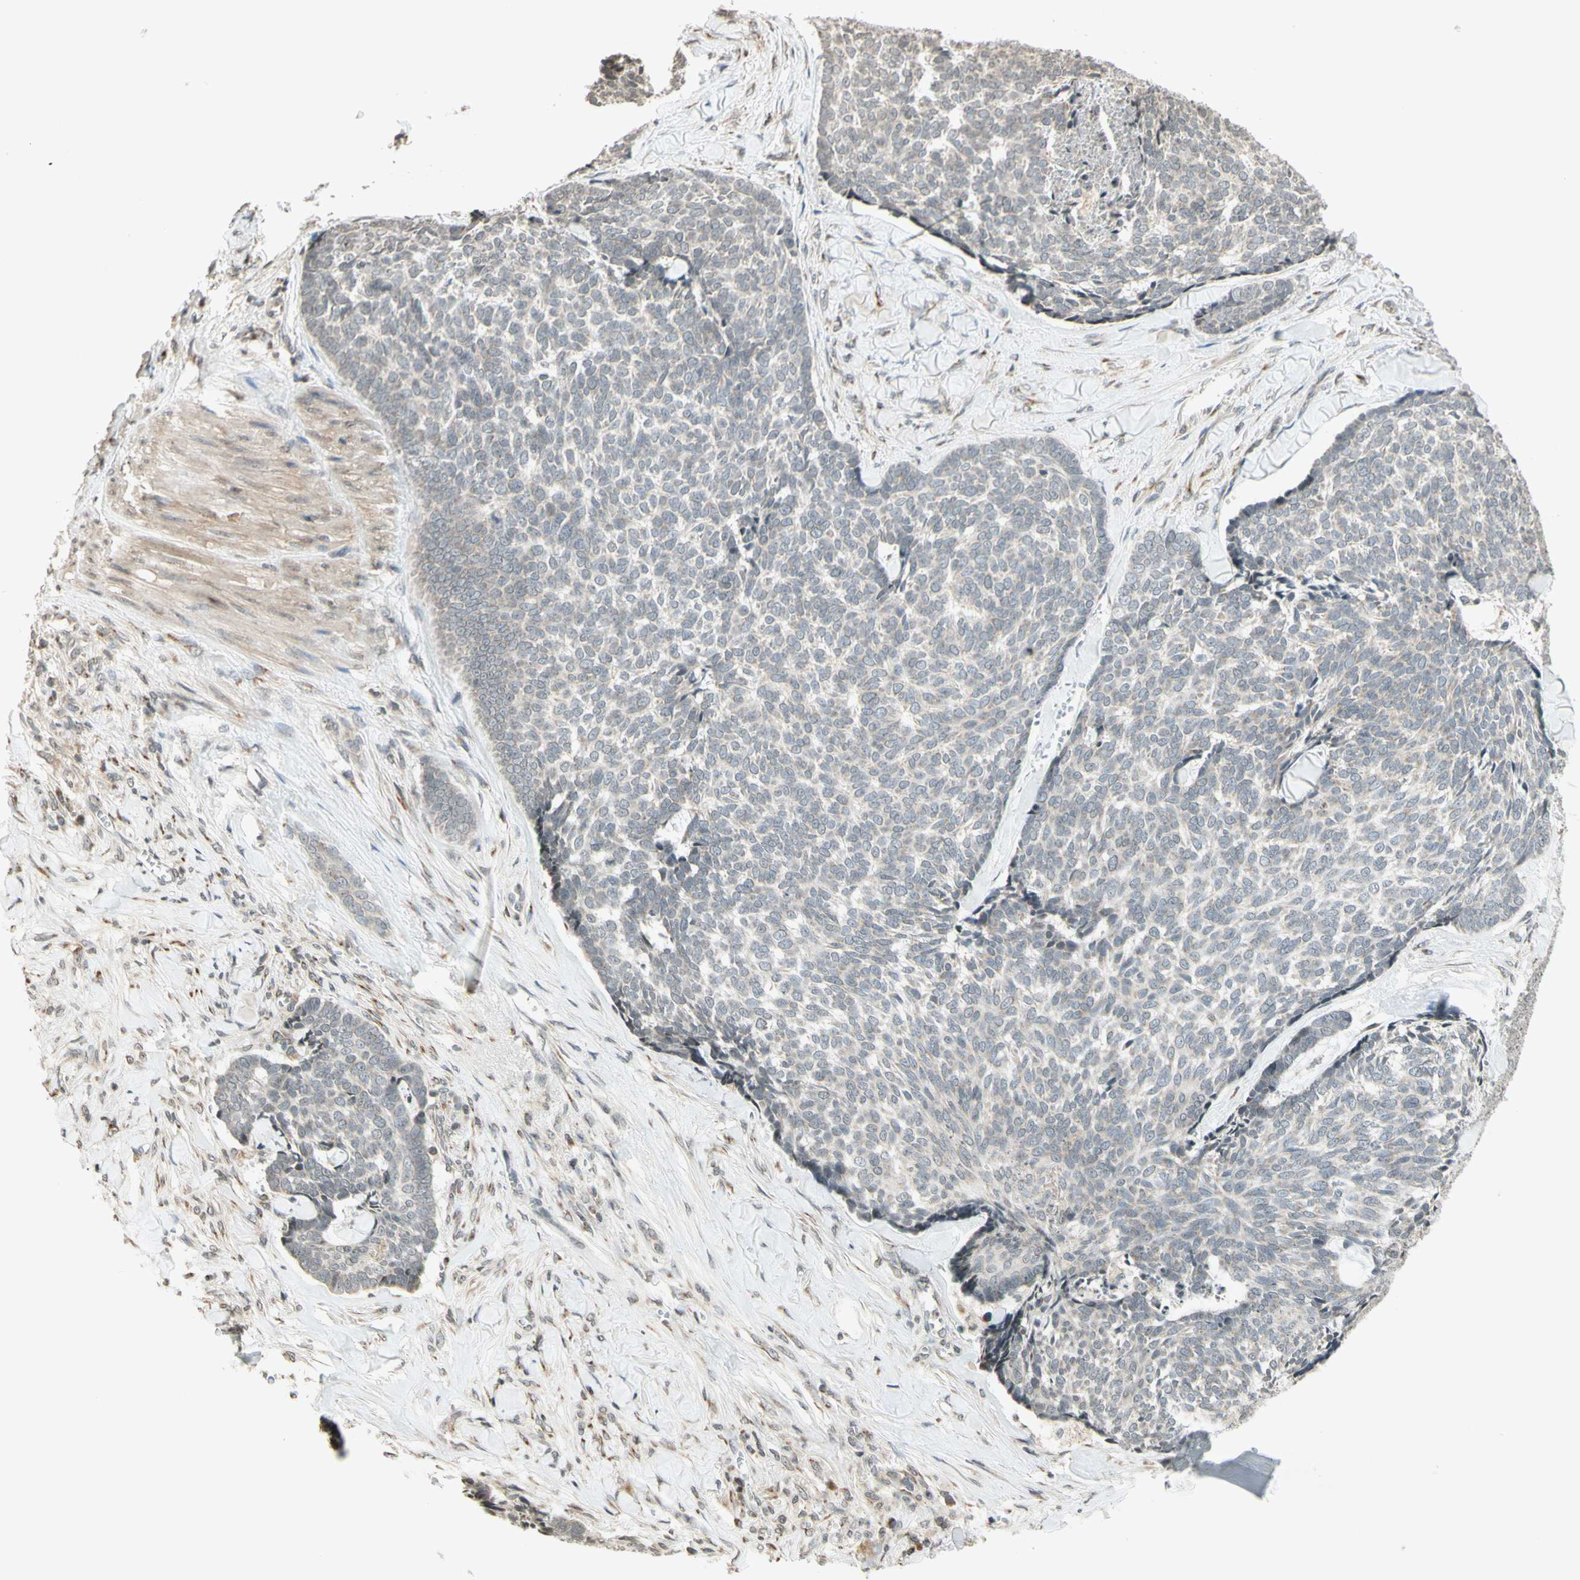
{"staining": {"intensity": "weak", "quantity": "<25%", "location": "cytoplasmic/membranous"}, "tissue": "skin cancer", "cell_type": "Tumor cells", "image_type": "cancer", "snomed": [{"axis": "morphology", "description": "Basal cell carcinoma"}, {"axis": "topography", "description": "Skin"}], "caption": "Tumor cells are negative for brown protein staining in skin basal cell carcinoma.", "gene": "CCNI", "patient": {"sex": "male", "age": 84}}